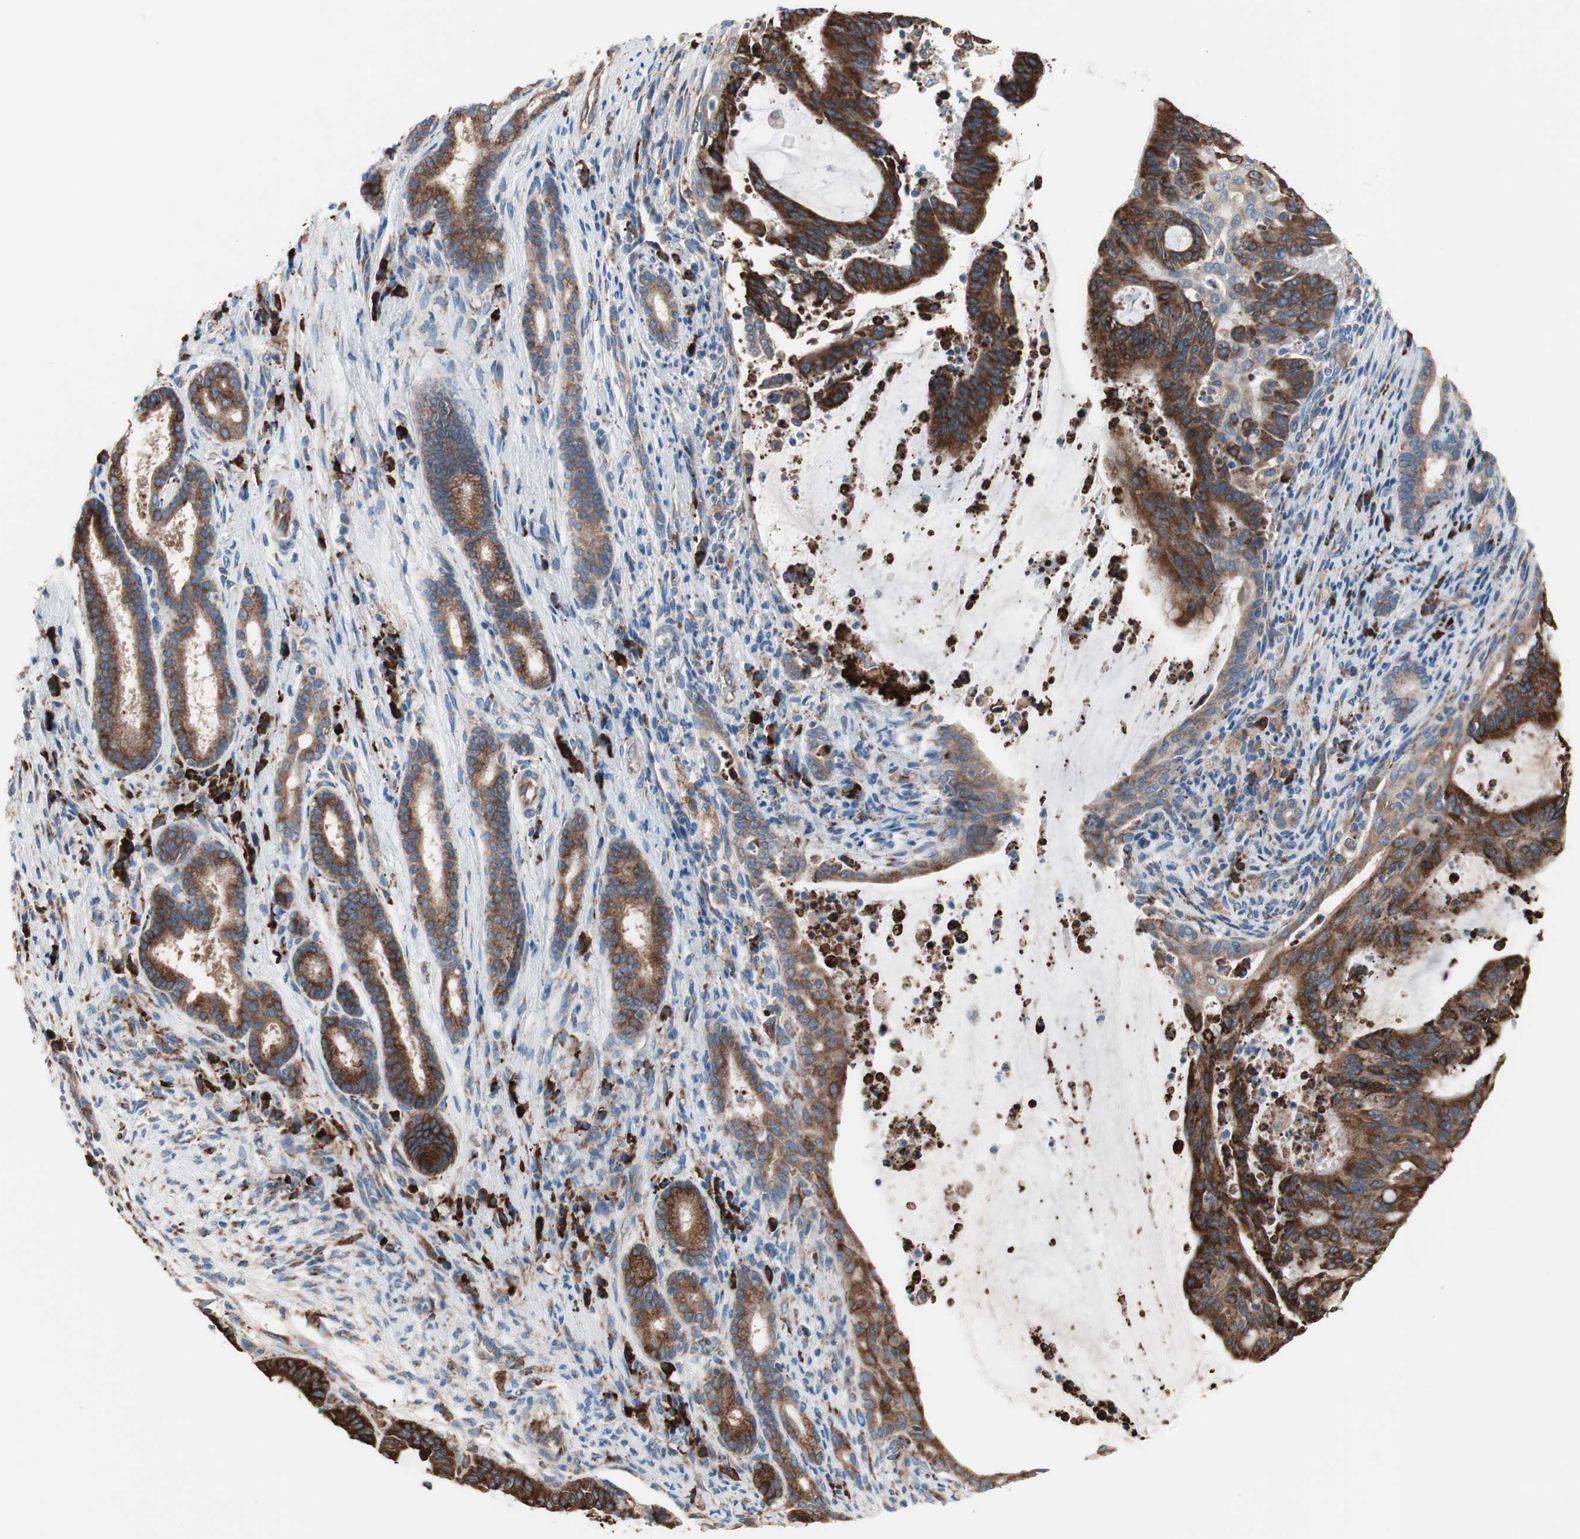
{"staining": {"intensity": "strong", "quantity": ">75%", "location": "cytoplasmic/membranous"}, "tissue": "liver cancer", "cell_type": "Tumor cells", "image_type": "cancer", "snomed": [{"axis": "morphology", "description": "Cholangiocarcinoma"}, {"axis": "topography", "description": "Liver"}], "caption": "About >75% of tumor cells in liver cholangiocarcinoma exhibit strong cytoplasmic/membranous protein expression as visualized by brown immunohistochemical staining.", "gene": "SLC27A4", "patient": {"sex": "female", "age": 73}}